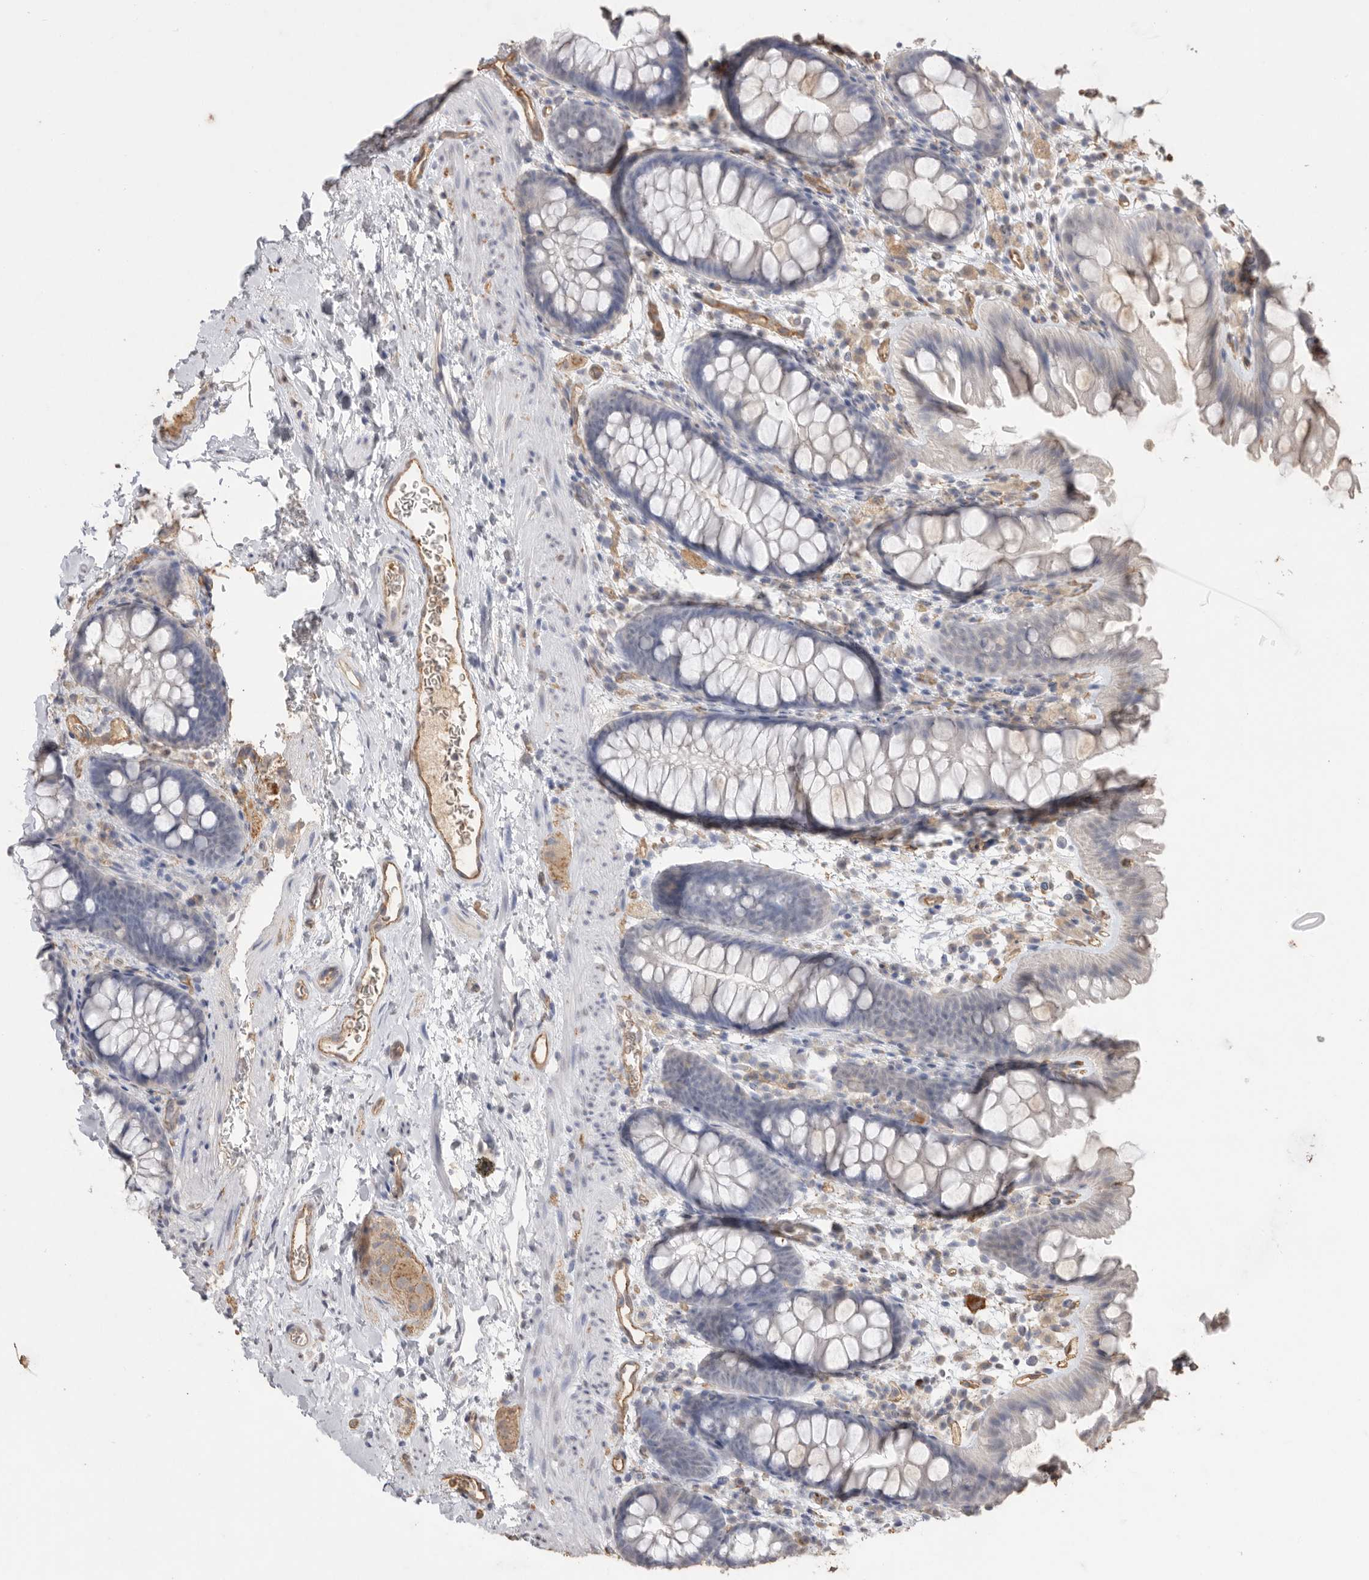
{"staining": {"intensity": "moderate", "quantity": ">75%", "location": "cytoplasmic/membranous"}, "tissue": "colon", "cell_type": "Endothelial cells", "image_type": "normal", "snomed": [{"axis": "morphology", "description": "Normal tissue, NOS"}, {"axis": "topography", "description": "Colon"}], "caption": "Endothelial cells show moderate cytoplasmic/membranous positivity in about >75% of cells in unremarkable colon.", "gene": "IL27", "patient": {"sex": "female", "age": 62}}